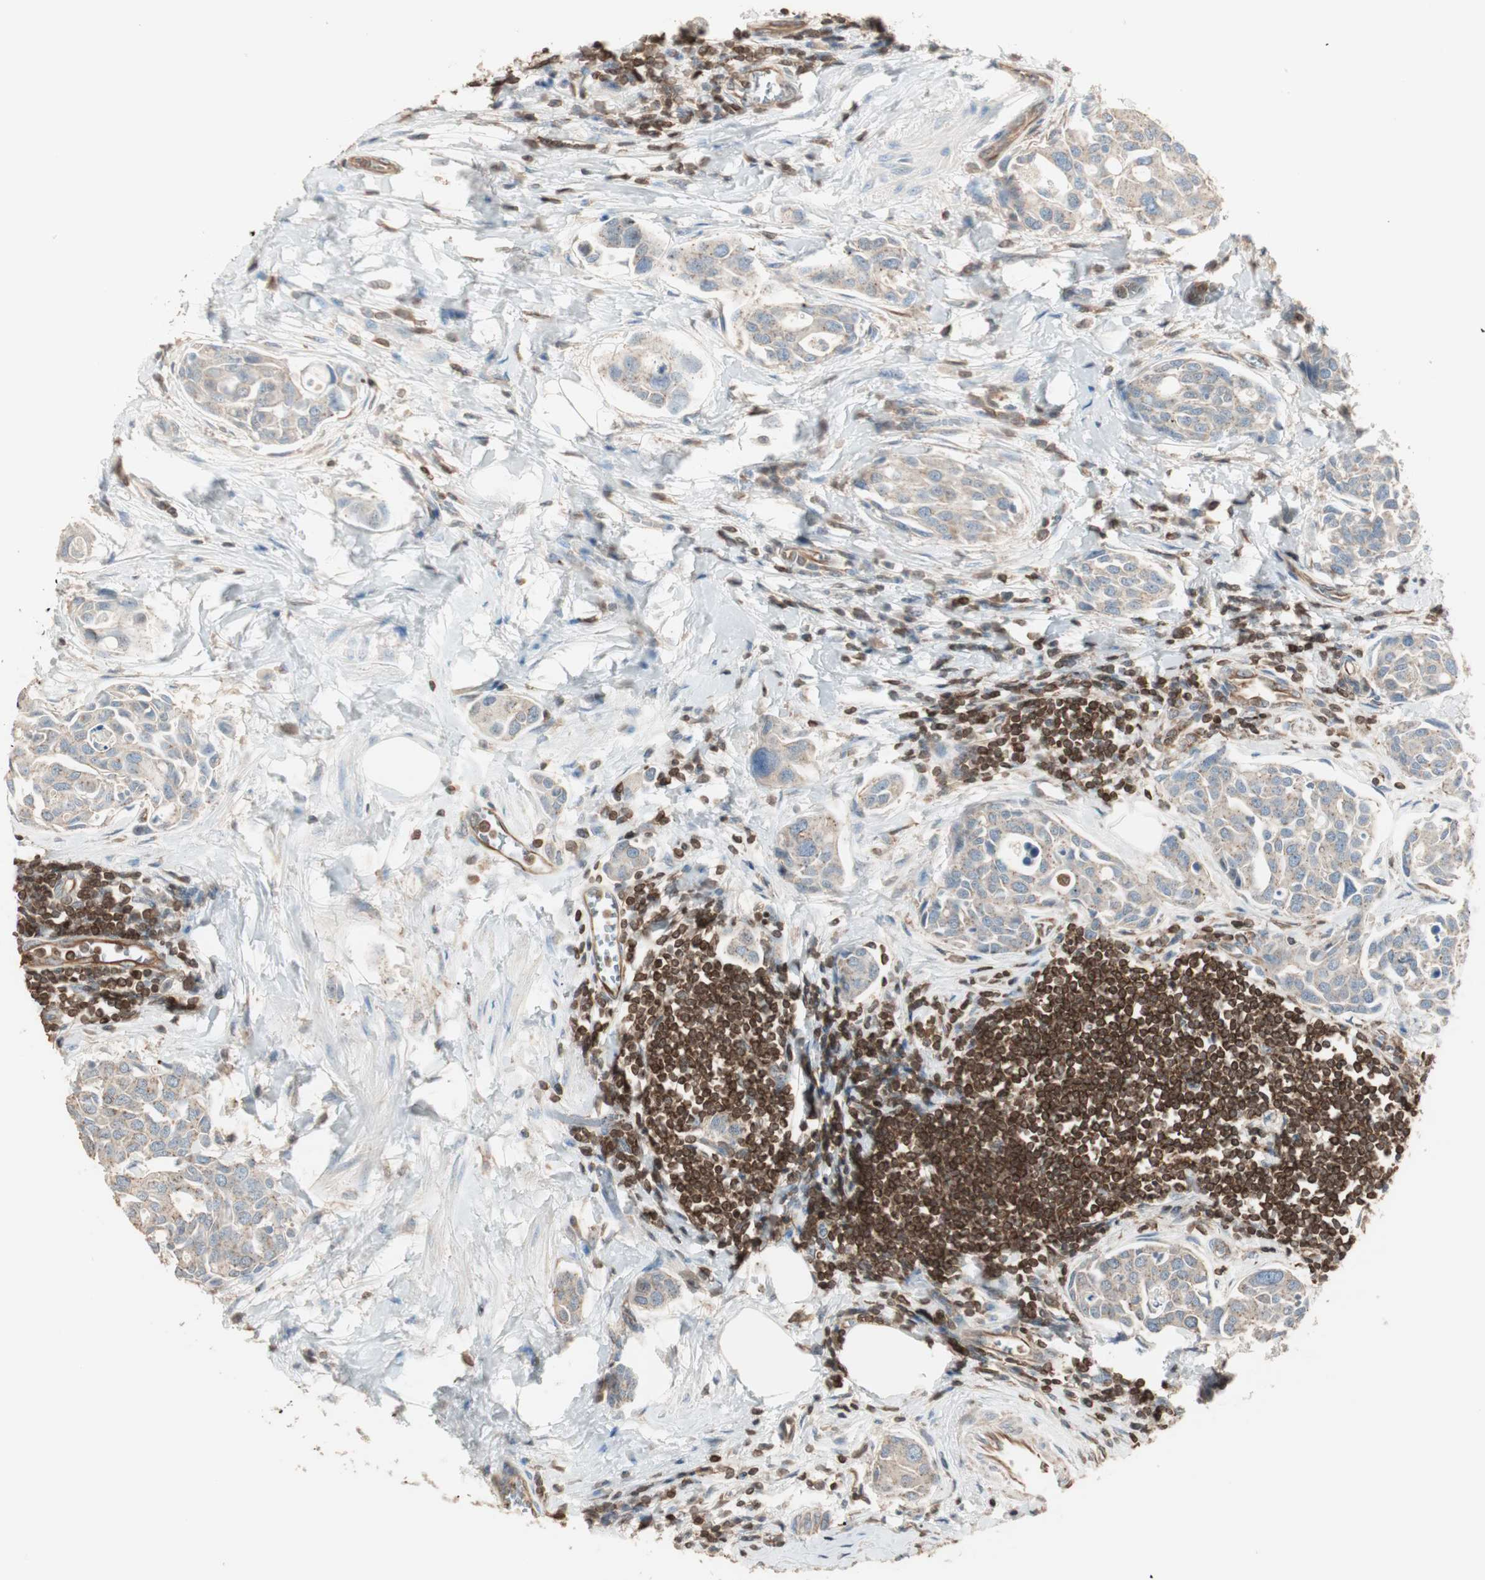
{"staining": {"intensity": "negative", "quantity": "none", "location": "none"}, "tissue": "urothelial cancer", "cell_type": "Tumor cells", "image_type": "cancer", "snomed": [{"axis": "morphology", "description": "Urothelial carcinoma, High grade"}, {"axis": "topography", "description": "Urinary bladder"}], "caption": "Immunohistochemistry micrograph of neoplastic tissue: urothelial cancer stained with DAB exhibits no significant protein staining in tumor cells.", "gene": "CRLF3", "patient": {"sex": "male", "age": 78}}